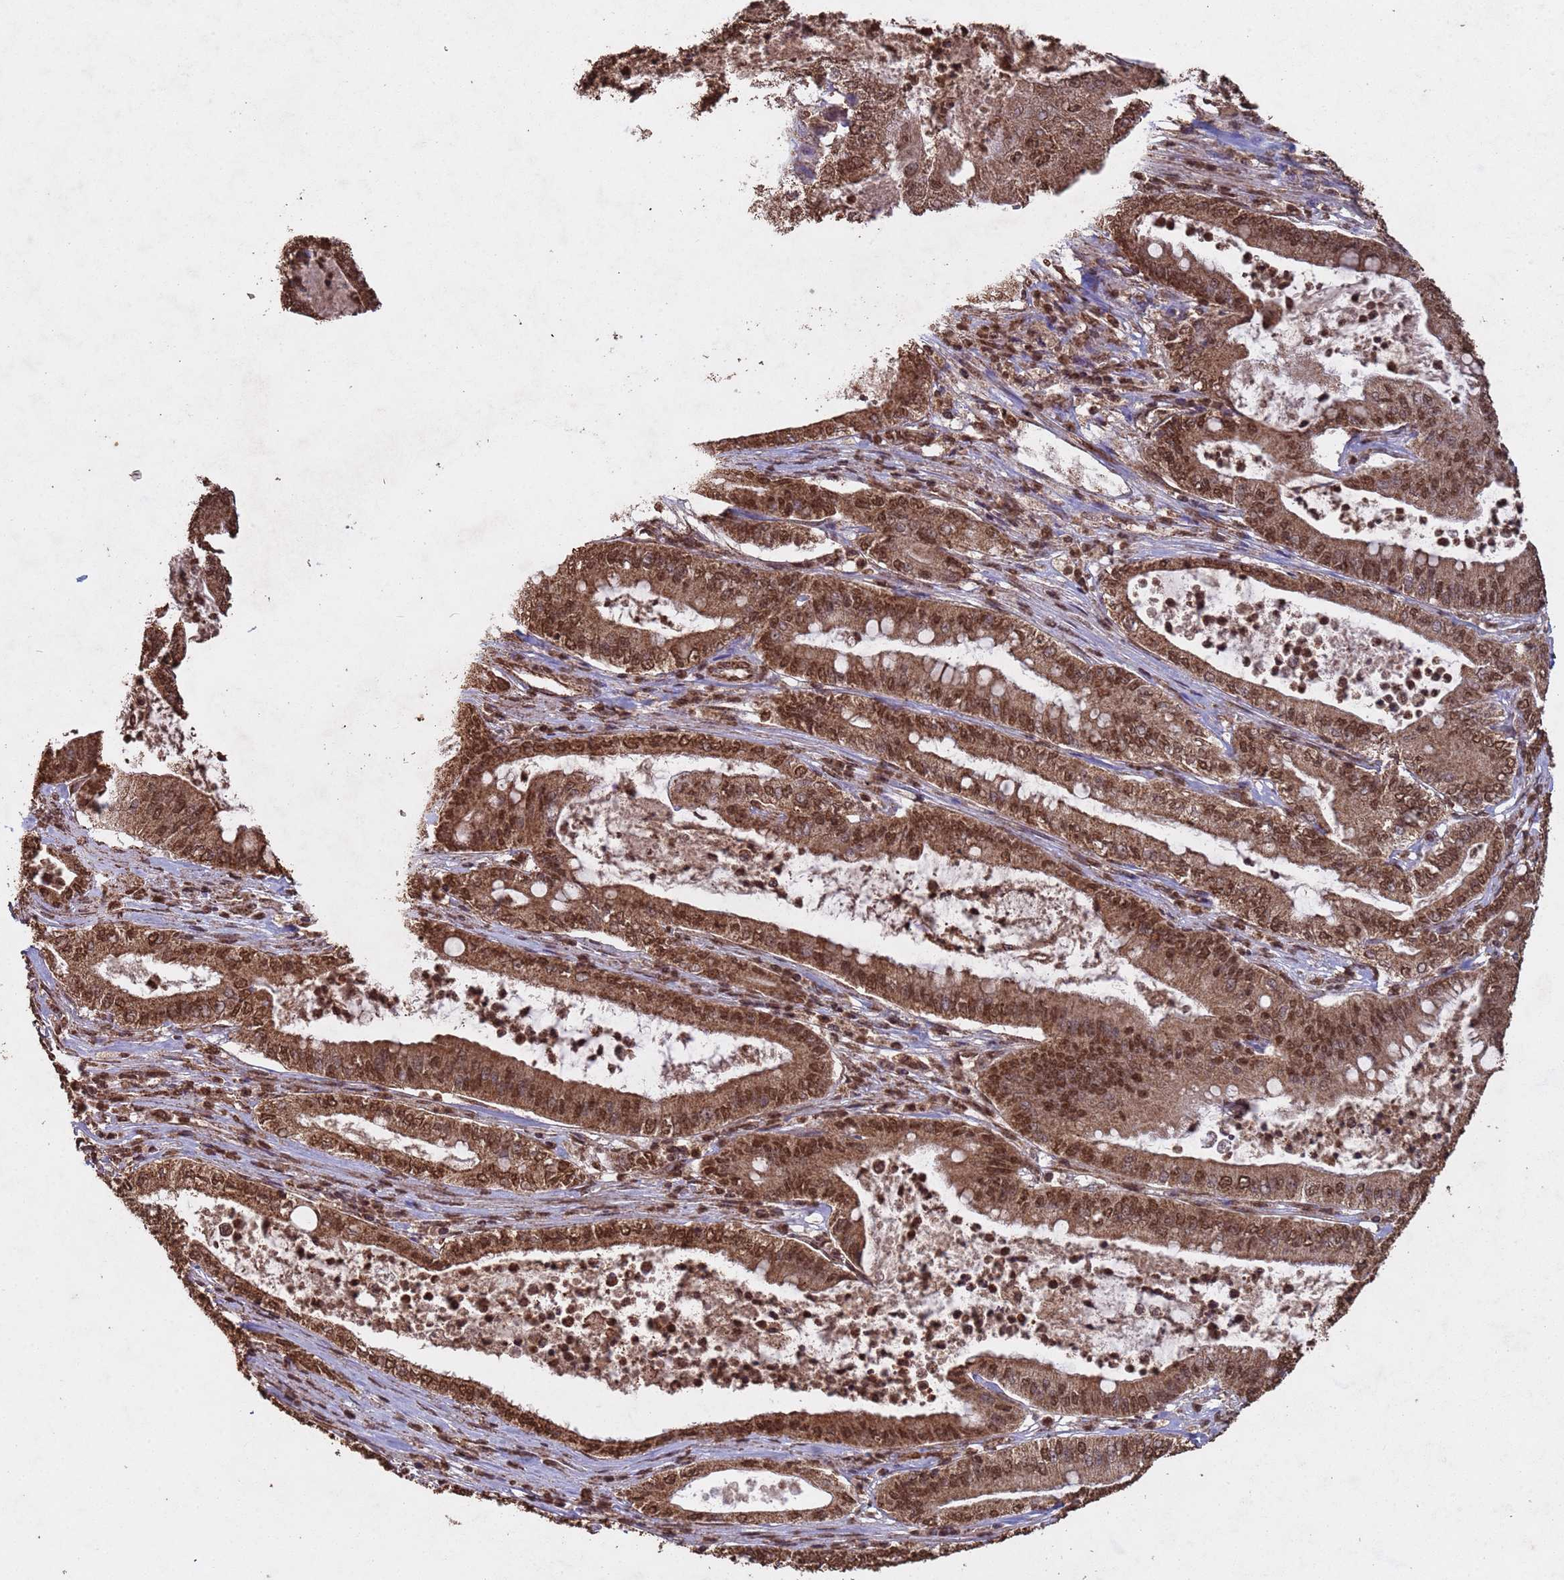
{"staining": {"intensity": "strong", "quantity": ">75%", "location": "nuclear"}, "tissue": "pancreatic cancer", "cell_type": "Tumor cells", "image_type": "cancer", "snomed": [{"axis": "morphology", "description": "Adenocarcinoma, NOS"}, {"axis": "topography", "description": "Pancreas"}], "caption": "Protein analysis of adenocarcinoma (pancreatic) tissue exhibits strong nuclear expression in approximately >75% of tumor cells. The staining is performed using DAB brown chromogen to label protein expression. The nuclei are counter-stained blue using hematoxylin.", "gene": "HDAC10", "patient": {"sex": "male", "age": 71}}